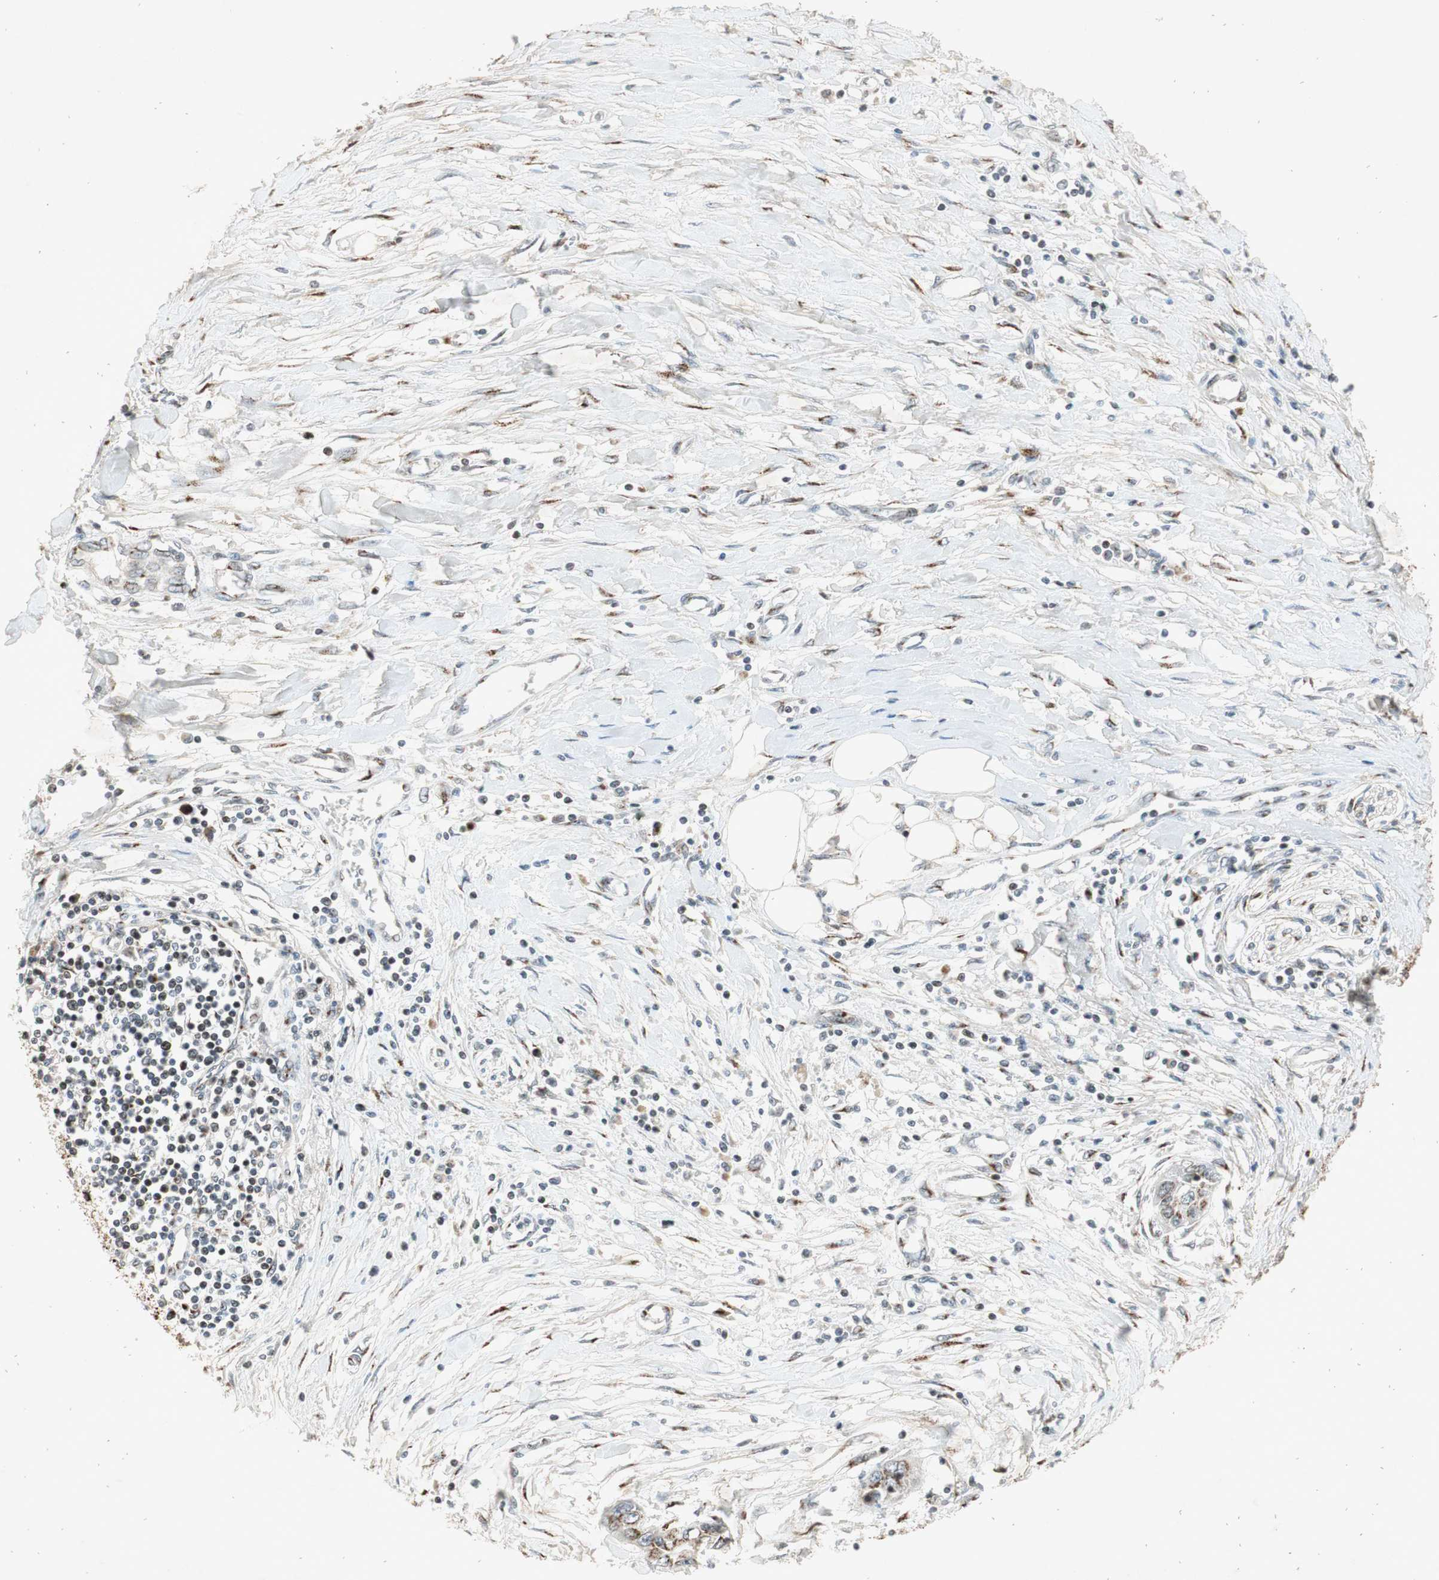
{"staining": {"intensity": "weak", "quantity": "25%-75%", "location": "cytoplasmic/membranous"}, "tissue": "pancreatic cancer", "cell_type": "Tumor cells", "image_type": "cancer", "snomed": [{"axis": "morphology", "description": "Adenocarcinoma, NOS"}, {"axis": "topography", "description": "Pancreas"}], "caption": "Immunohistochemical staining of human pancreatic cancer (adenocarcinoma) demonstrates low levels of weak cytoplasmic/membranous protein staining in about 25%-75% of tumor cells. (DAB (3,3'-diaminobenzidine) = brown stain, brightfield microscopy at high magnification).", "gene": "NEO1", "patient": {"sex": "female", "age": 70}}